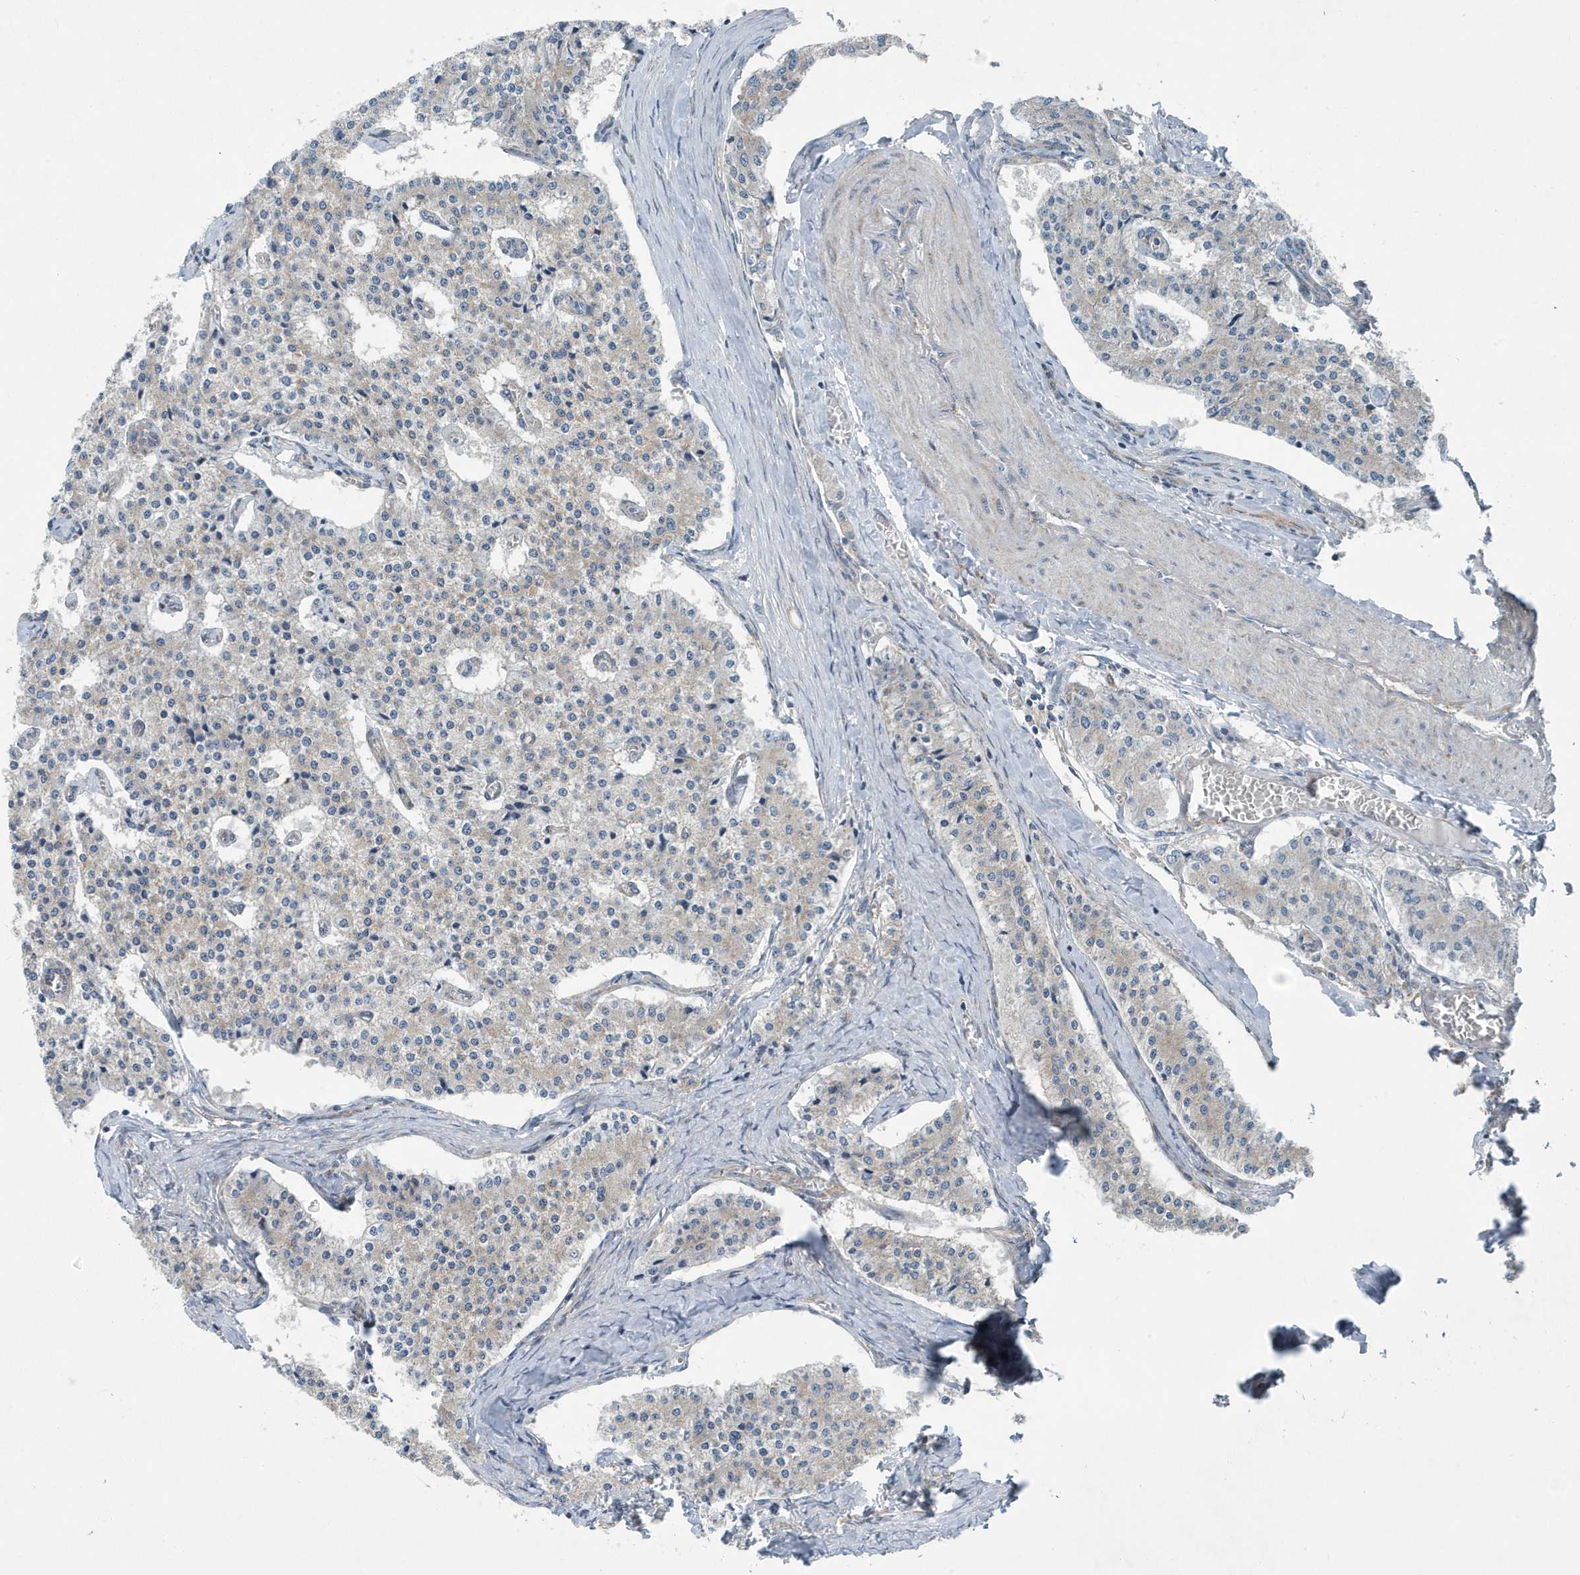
{"staining": {"intensity": "weak", "quantity": "<25%", "location": "cytoplasmic/membranous"}, "tissue": "carcinoid", "cell_type": "Tumor cells", "image_type": "cancer", "snomed": [{"axis": "morphology", "description": "Carcinoid, malignant, NOS"}, {"axis": "topography", "description": "Colon"}], "caption": "Tumor cells show no significant protein staining in carcinoid (malignant).", "gene": "PPM1M", "patient": {"sex": "female", "age": 52}}